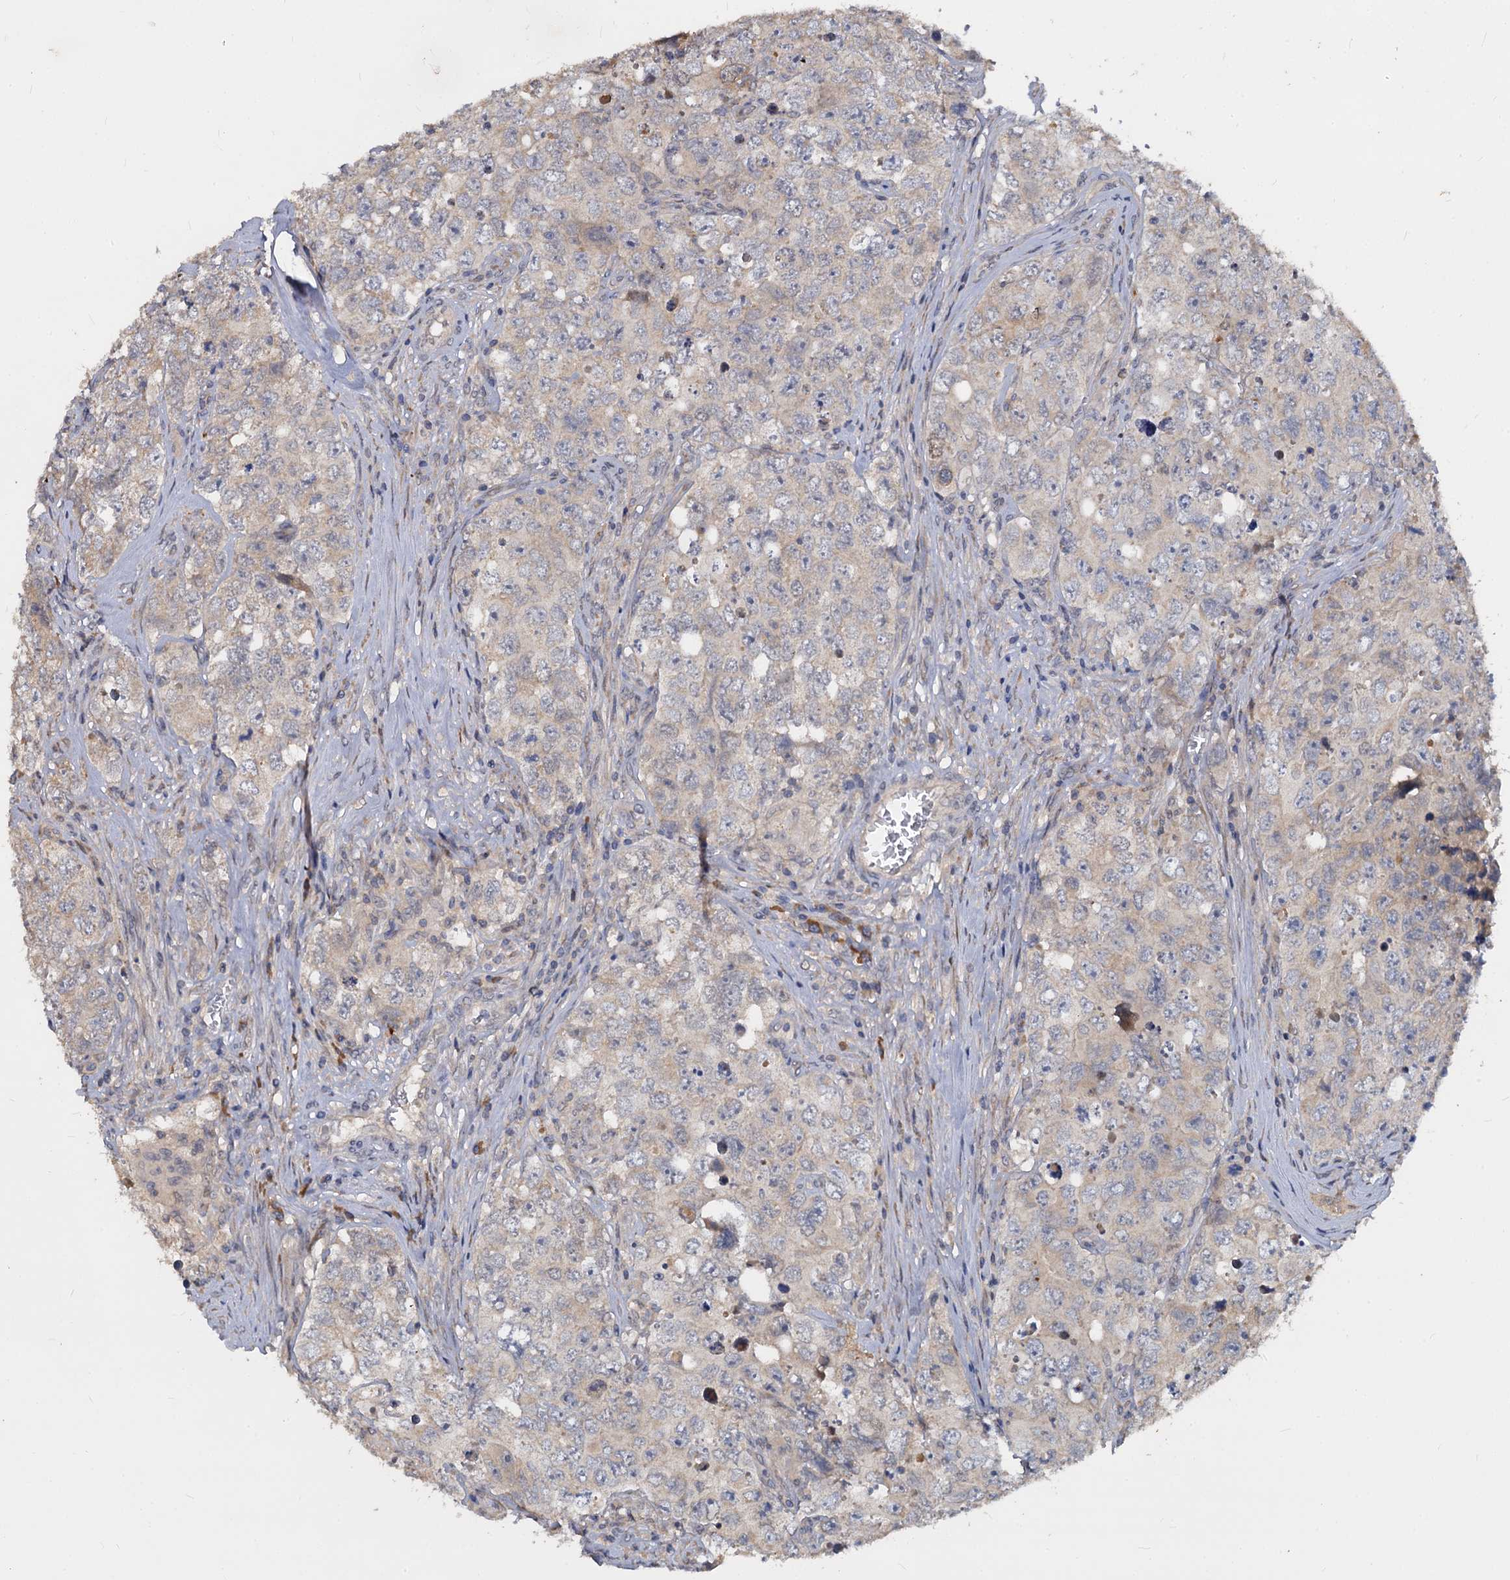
{"staining": {"intensity": "negative", "quantity": "none", "location": "none"}, "tissue": "testis cancer", "cell_type": "Tumor cells", "image_type": "cancer", "snomed": [{"axis": "morphology", "description": "Seminoma, NOS"}, {"axis": "morphology", "description": "Carcinoma, Embryonal, NOS"}, {"axis": "topography", "description": "Testis"}], "caption": "Tumor cells show no significant staining in testis cancer.", "gene": "CCDC184", "patient": {"sex": "male", "age": 43}}